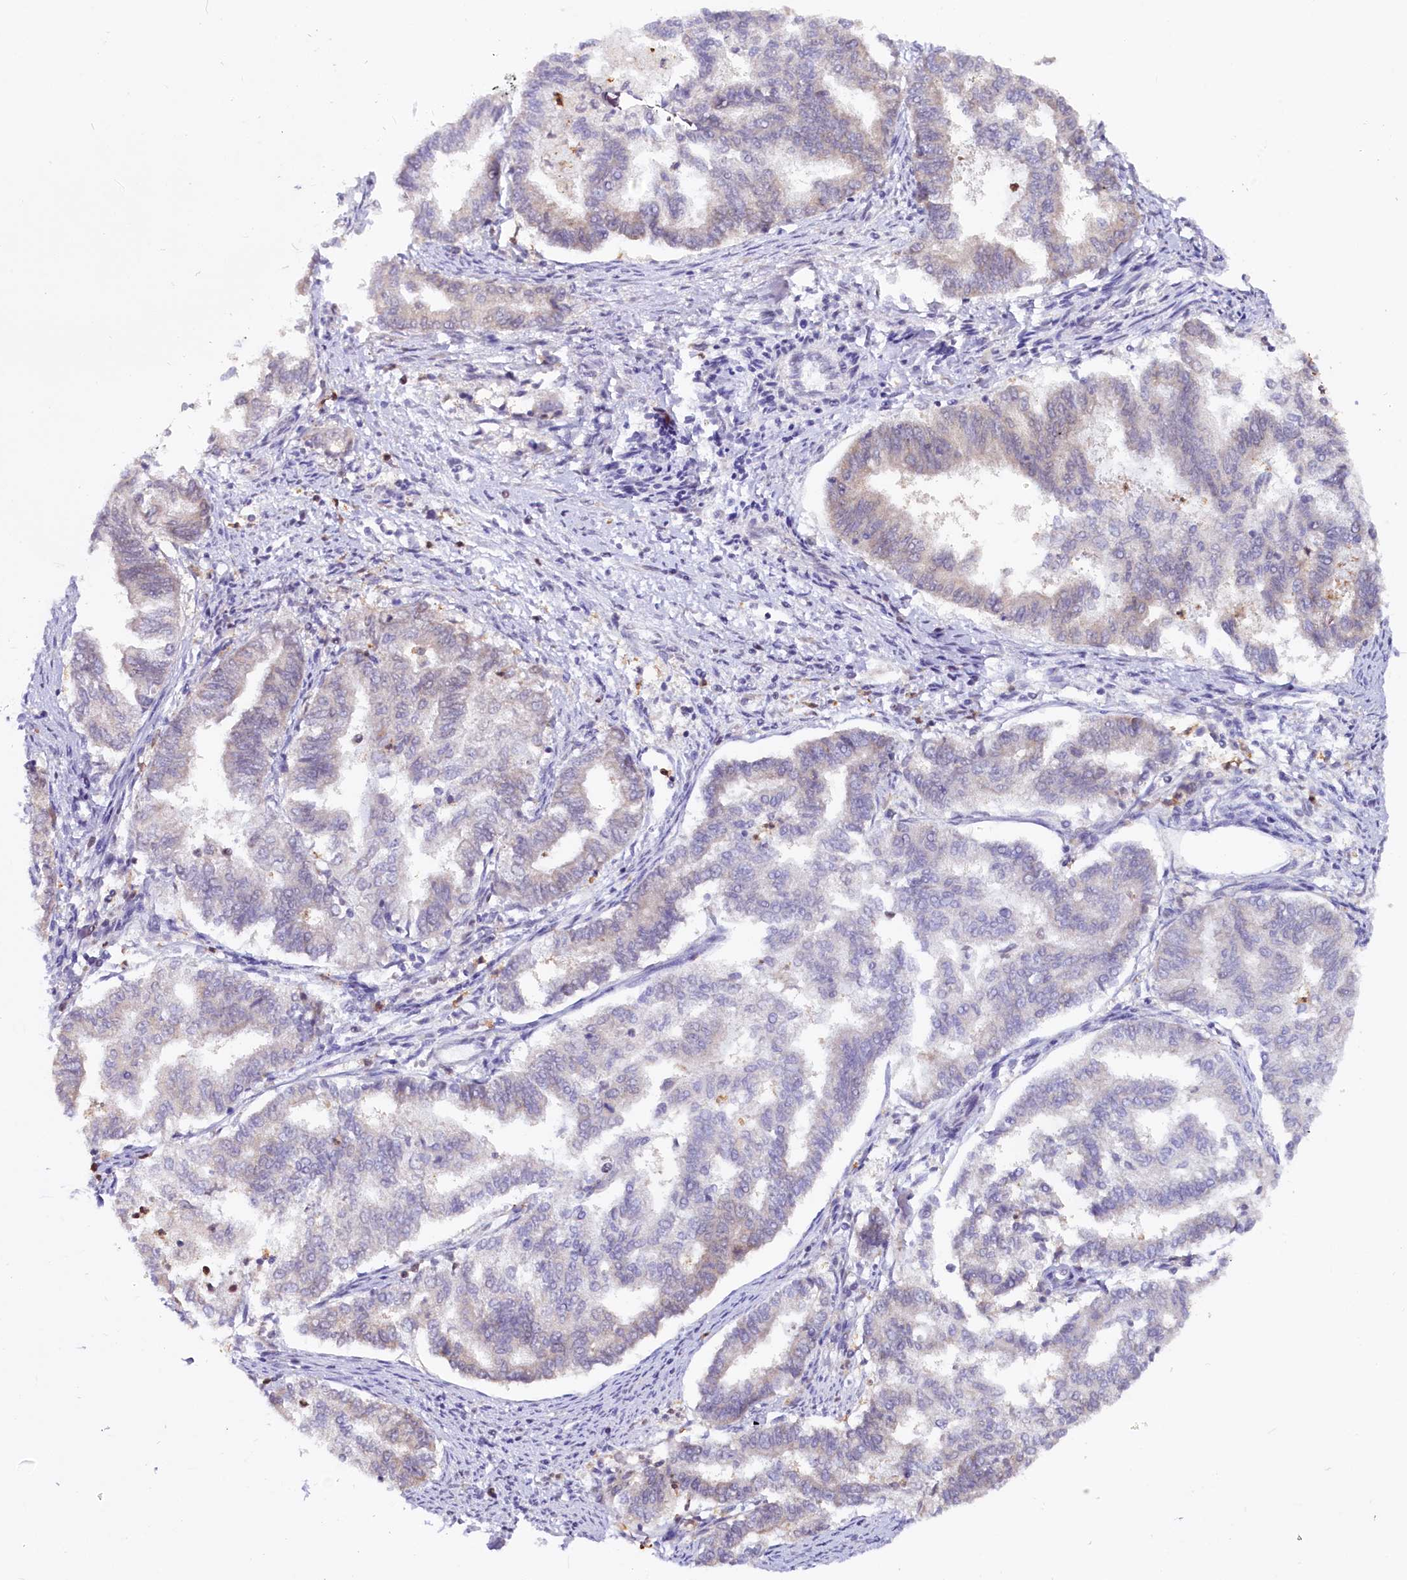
{"staining": {"intensity": "negative", "quantity": "none", "location": "none"}, "tissue": "endometrial cancer", "cell_type": "Tumor cells", "image_type": "cancer", "snomed": [{"axis": "morphology", "description": "Adenocarcinoma, NOS"}, {"axis": "topography", "description": "Endometrium"}], "caption": "A micrograph of human endometrial cancer (adenocarcinoma) is negative for staining in tumor cells.", "gene": "SCAF11", "patient": {"sex": "female", "age": 79}}